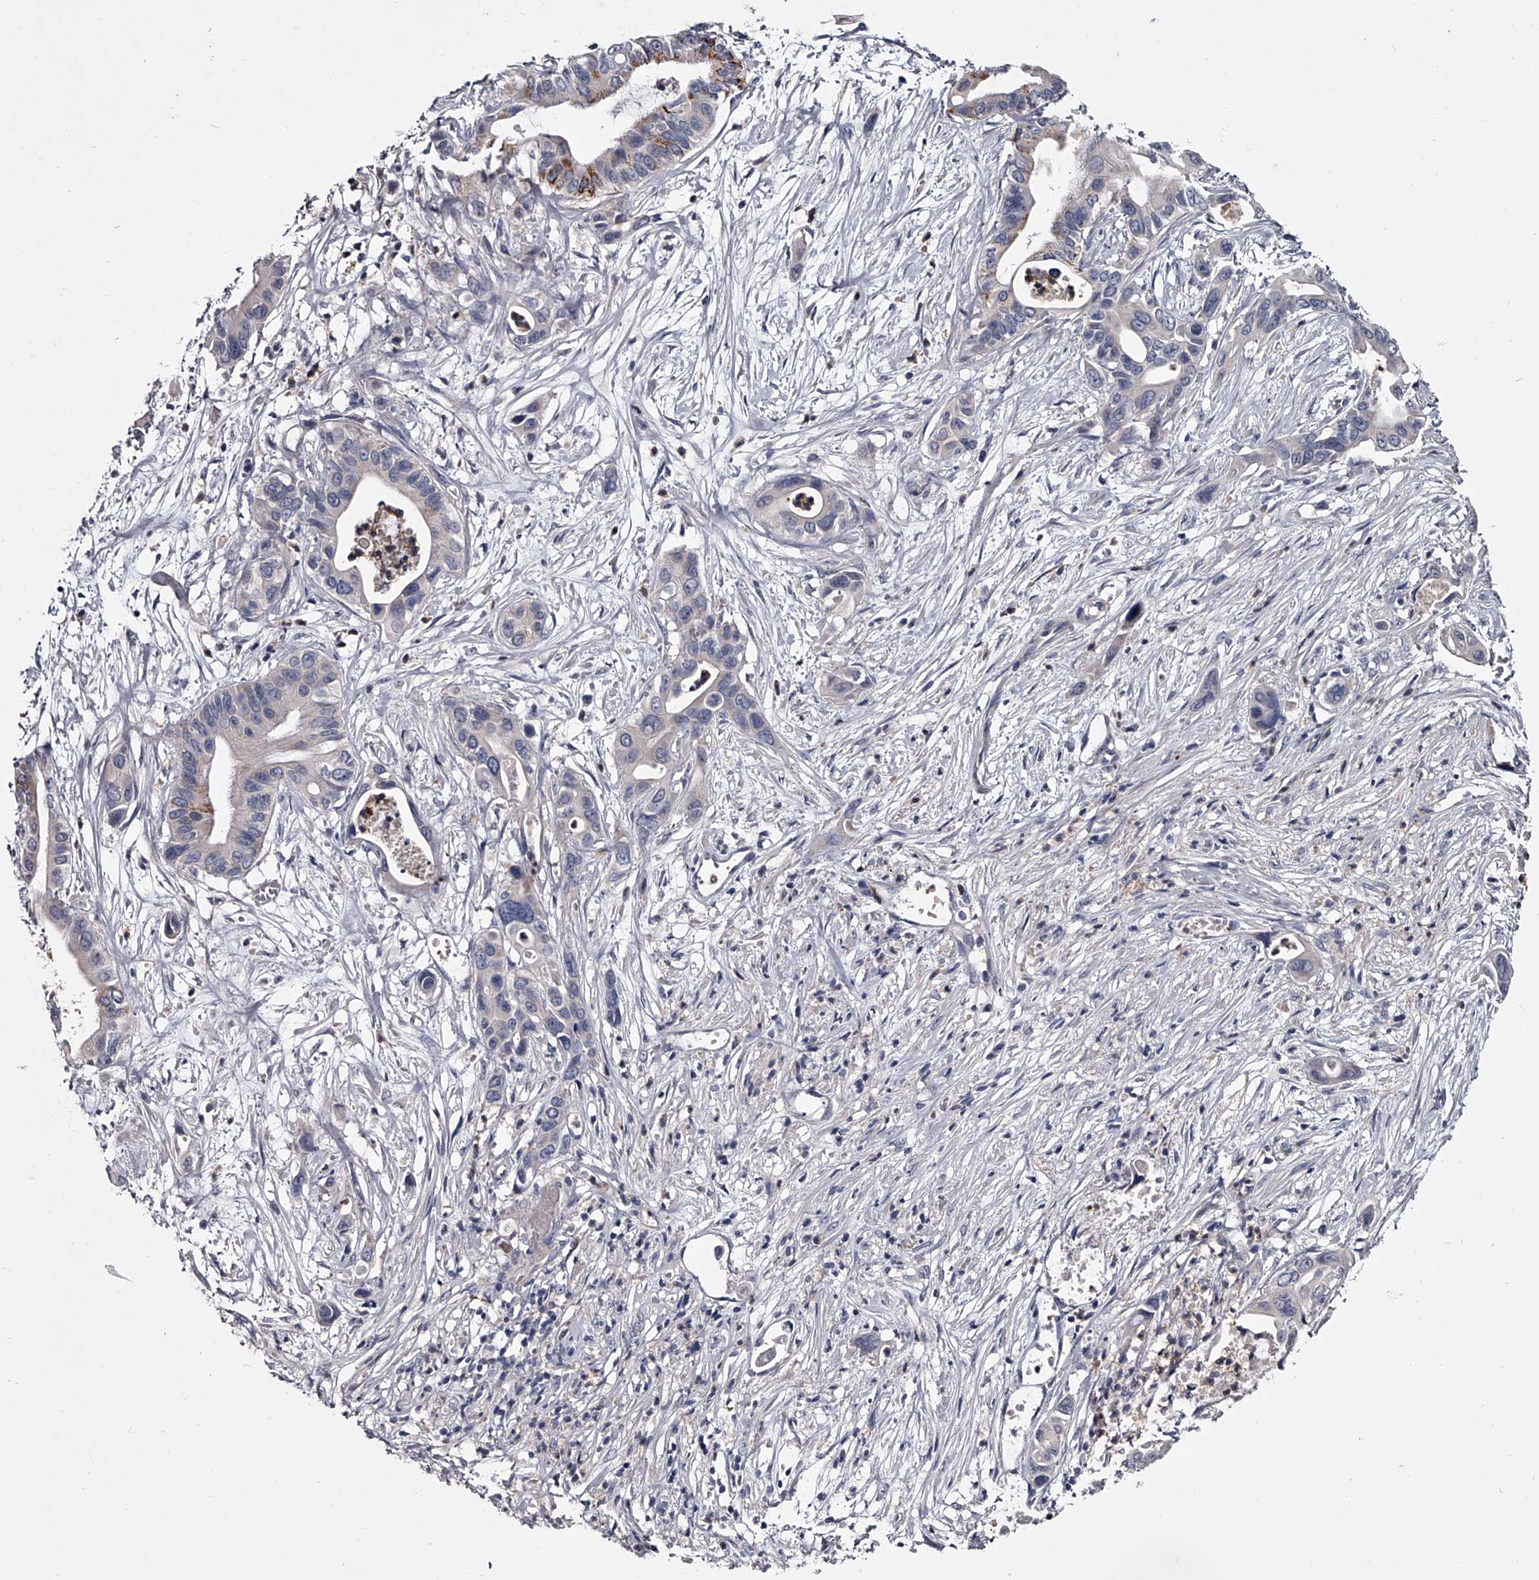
{"staining": {"intensity": "weak", "quantity": "<25%", "location": "cytoplasmic/membranous"}, "tissue": "pancreatic cancer", "cell_type": "Tumor cells", "image_type": "cancer", "snomed": [{"axis": "morphology", "description": "Adenocarcinoma, NOS"}, {"axis": "topography", "description": "Pancreas"}], "caption": "Immunohistochemistry image of neoplastic tissue: adenocarcinoma (pancreatic) stained with DAB (3,3'-diaminobenzidine) reveals no significant protein staining in tumor cells. Brightfield microscopy of IHC stained with DAB (3,3'-diaminobenzidine) (brown) and hematoxylin (blue), captured at high magnification.", "gene": "GAPVD1", "patient": {"sex": "male", "age": 66}}